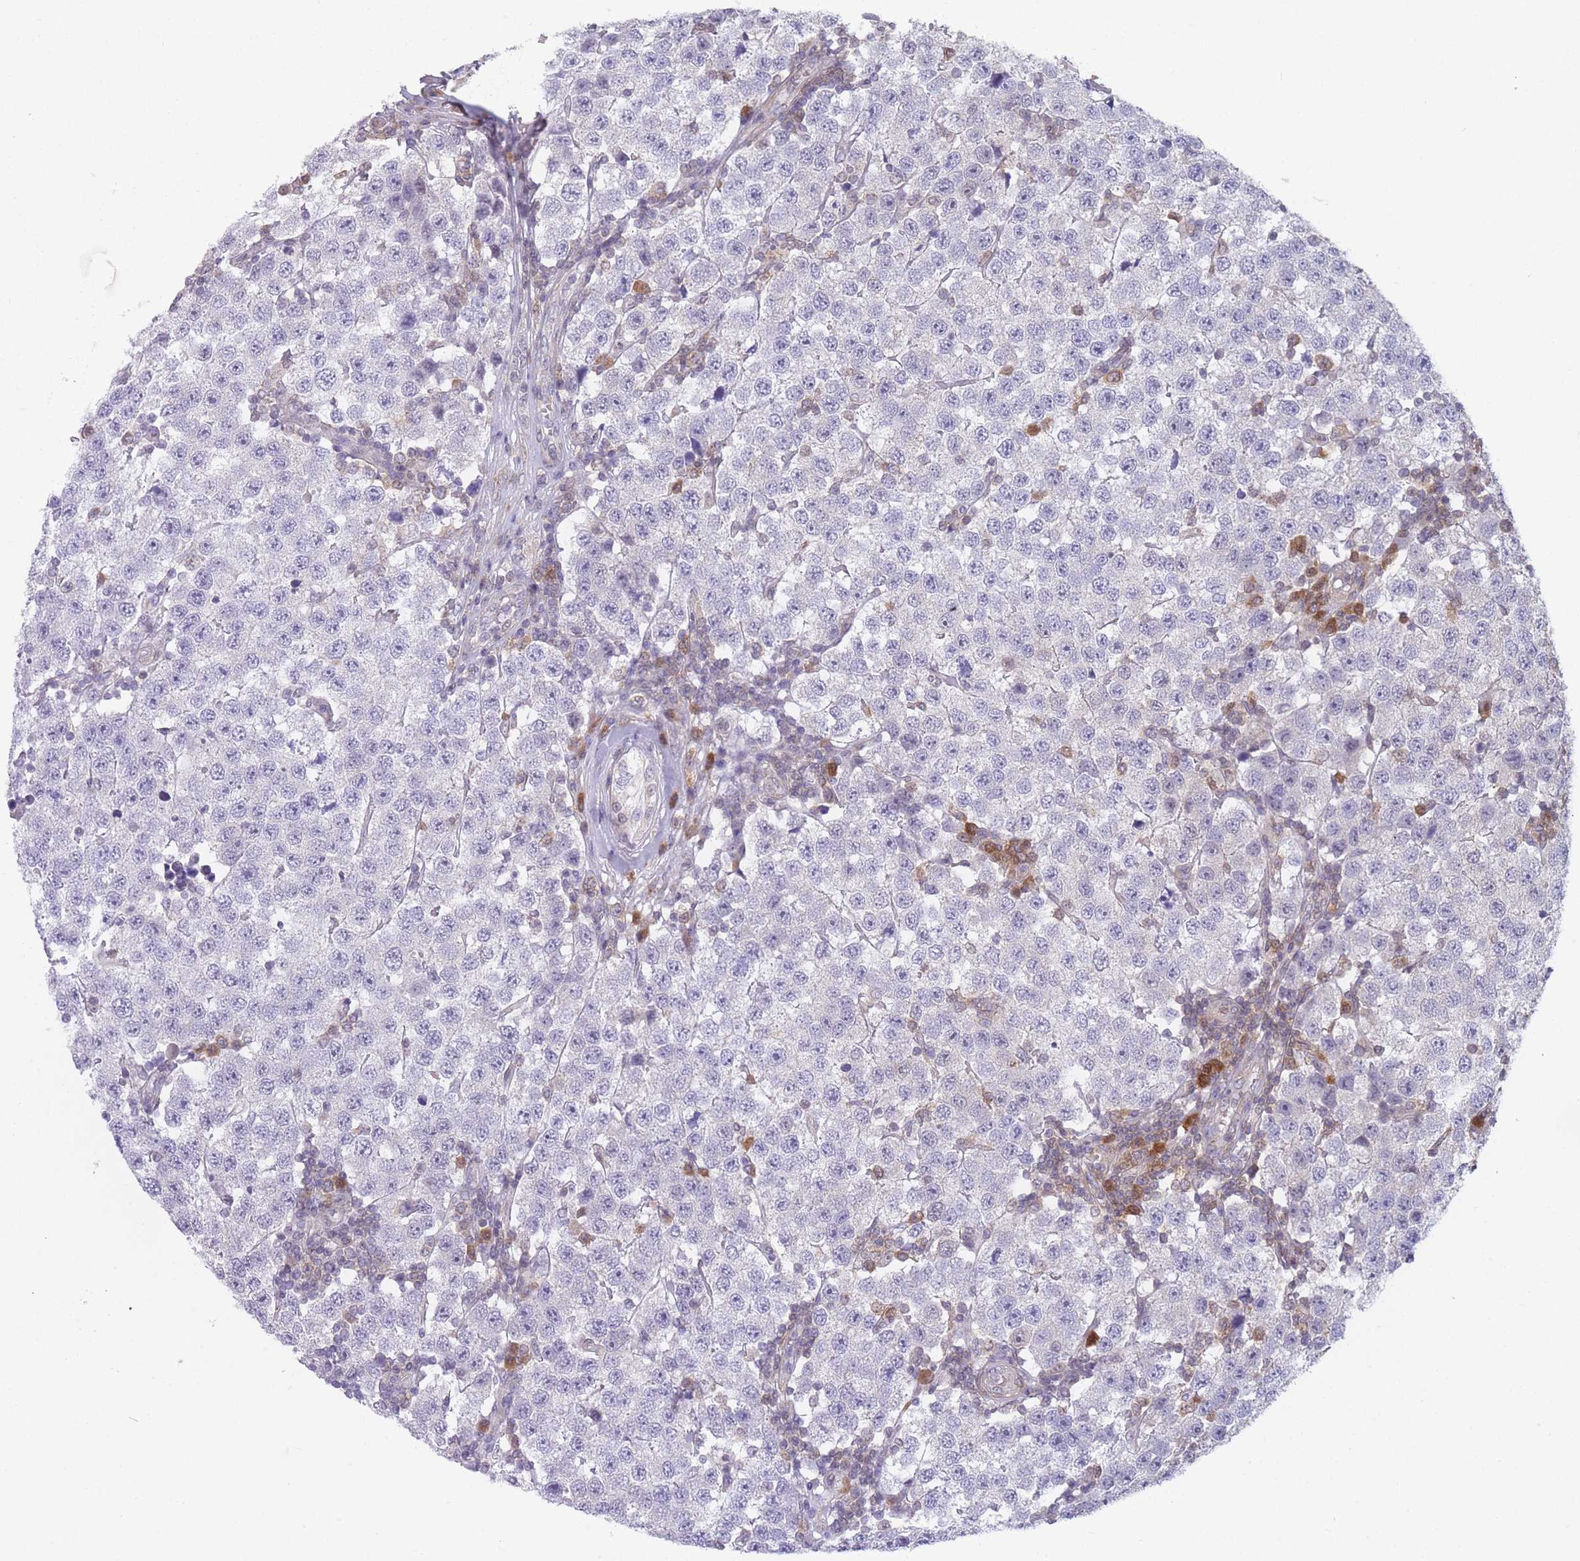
{"staining": {"intensity": "negative", "quantity": "none", "location": "none"}, "tissue": "testis cancer", "cell_type": "Tumor cells", "image_type": "cancer", "snomed": [{"axis": "morphology", "description": "Seminoma, NOS"}, {"axis": "topography", "description": "Testis"}], "caption": "Immunohistochemical staining of seminoma (testis) exhibits no significant positivity in tumor cells. (DAB immunohistochemistry visualized using brightfield microscopy, high magnification).", "gene": "MRI1", "patient": {"sex": "male", "age": 34}}